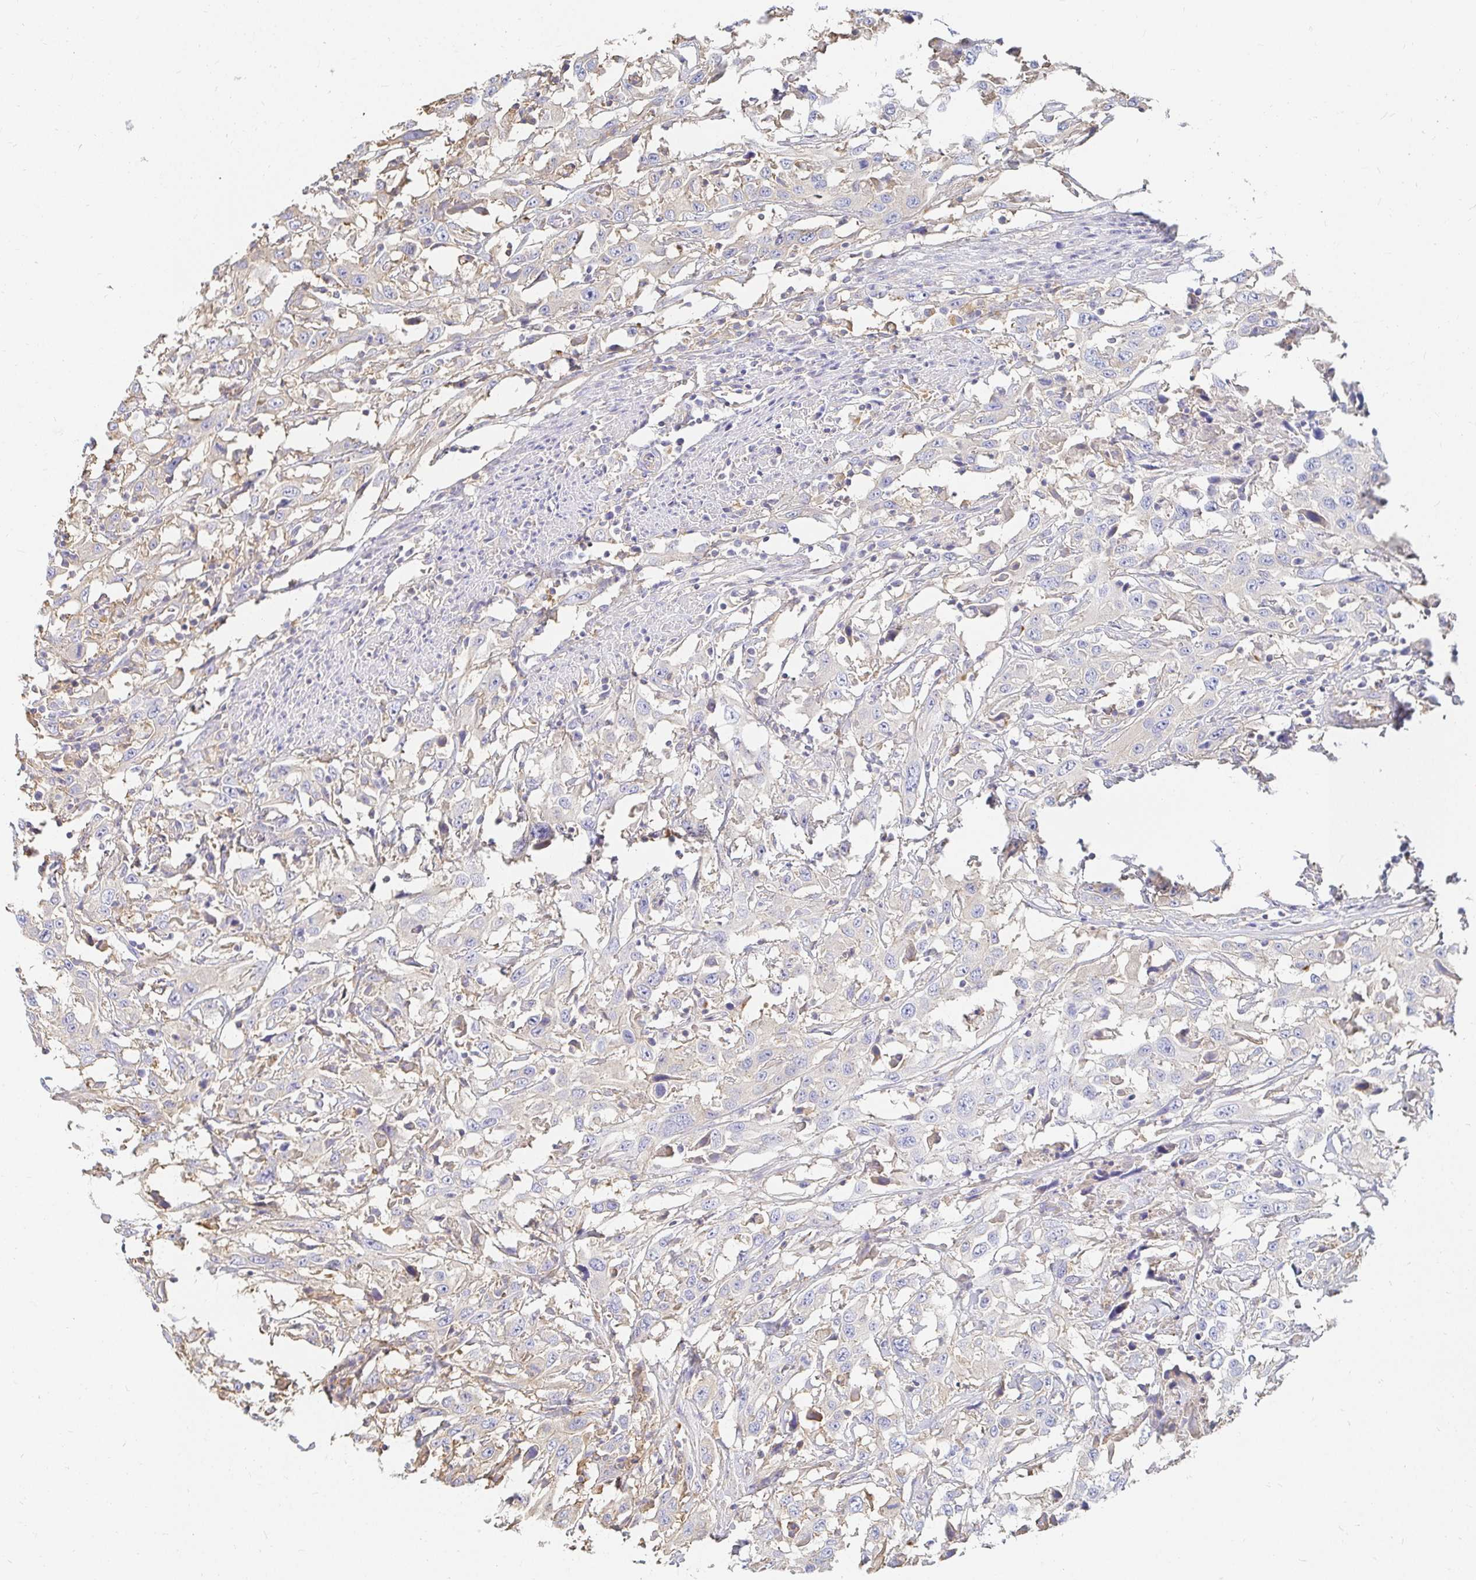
{"staining": {"intensity": "negative", "quantity": "none", "location": "none"}, "tissue": "urothelial cancer", "cell_type": "Tumor cells", "image_type": "cancer", "snomed": [{"axis": "morphology", "description": "Urothelial carcinoma, High grade"}, {"axis": "topography", "description": "Urinary bladder"}], "caption": "Immunohistochemistry micrograph of urothelial cancer stained for a protein (brown), which shows no positivity in tumor cells. Nuclei are stained in blue.", "gene": "TSPAN19", "patient": {"sex": "male", "age": 61}}